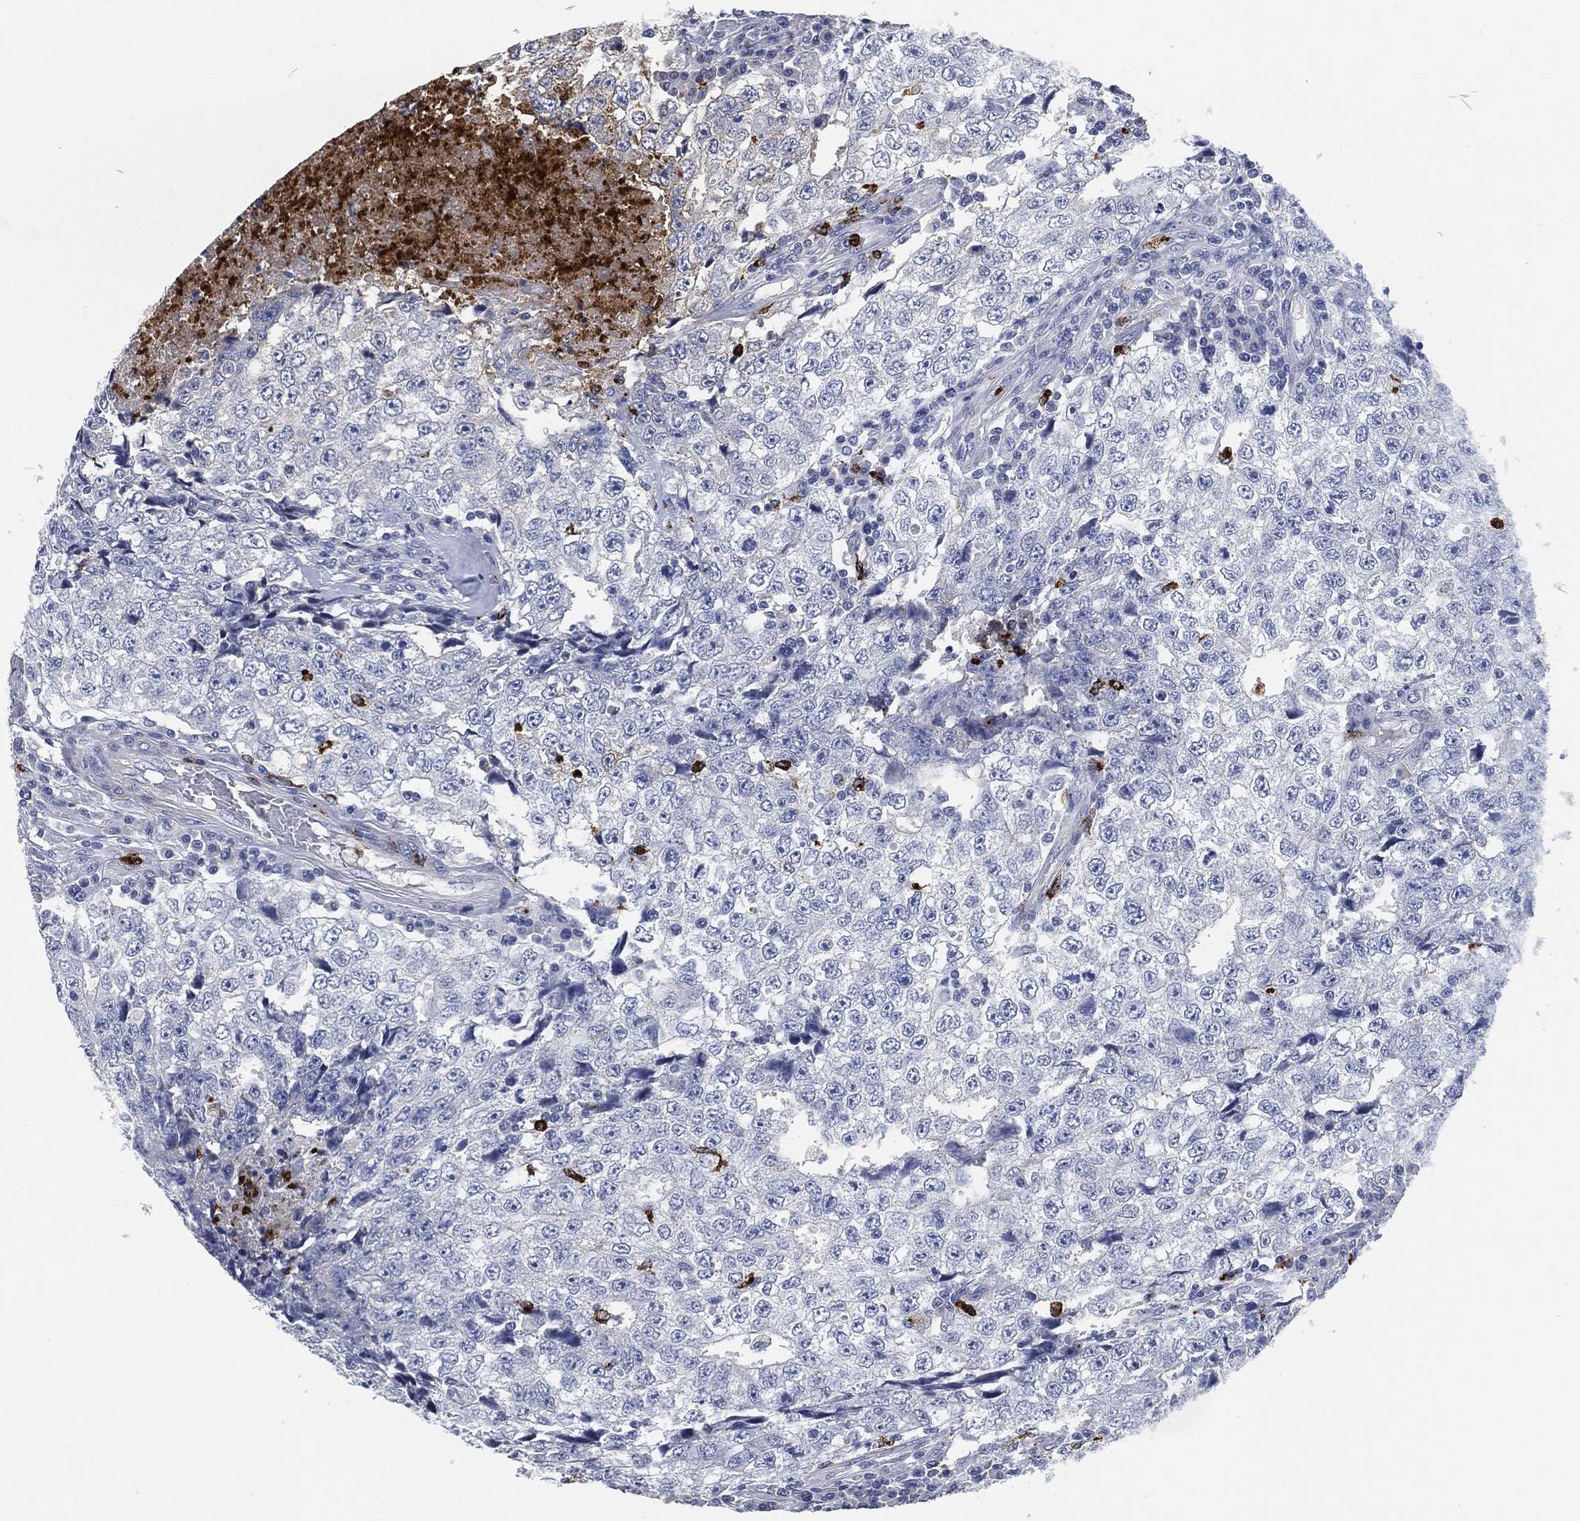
{"staining": {"intensity": "negative", "quantity": "none", "location": "none"}, "tissue": "testis cancer", "cell_type": "Tumor cells", "image_type": "cancer", "snomed": [{"axis": "morphology", "description": "Necrosis, NOS"}, {"axis": "morphology", "description": "Carcinoma, Embryonal, NOS"}, {"axis": "topography", "description": "Testis"}], "caption": "Tumor cells are negative for brown protein staining in testis cancer (embryonal carcinoma).", "gene": "MPO", "patient": {"sex": "male", "age": 19}}